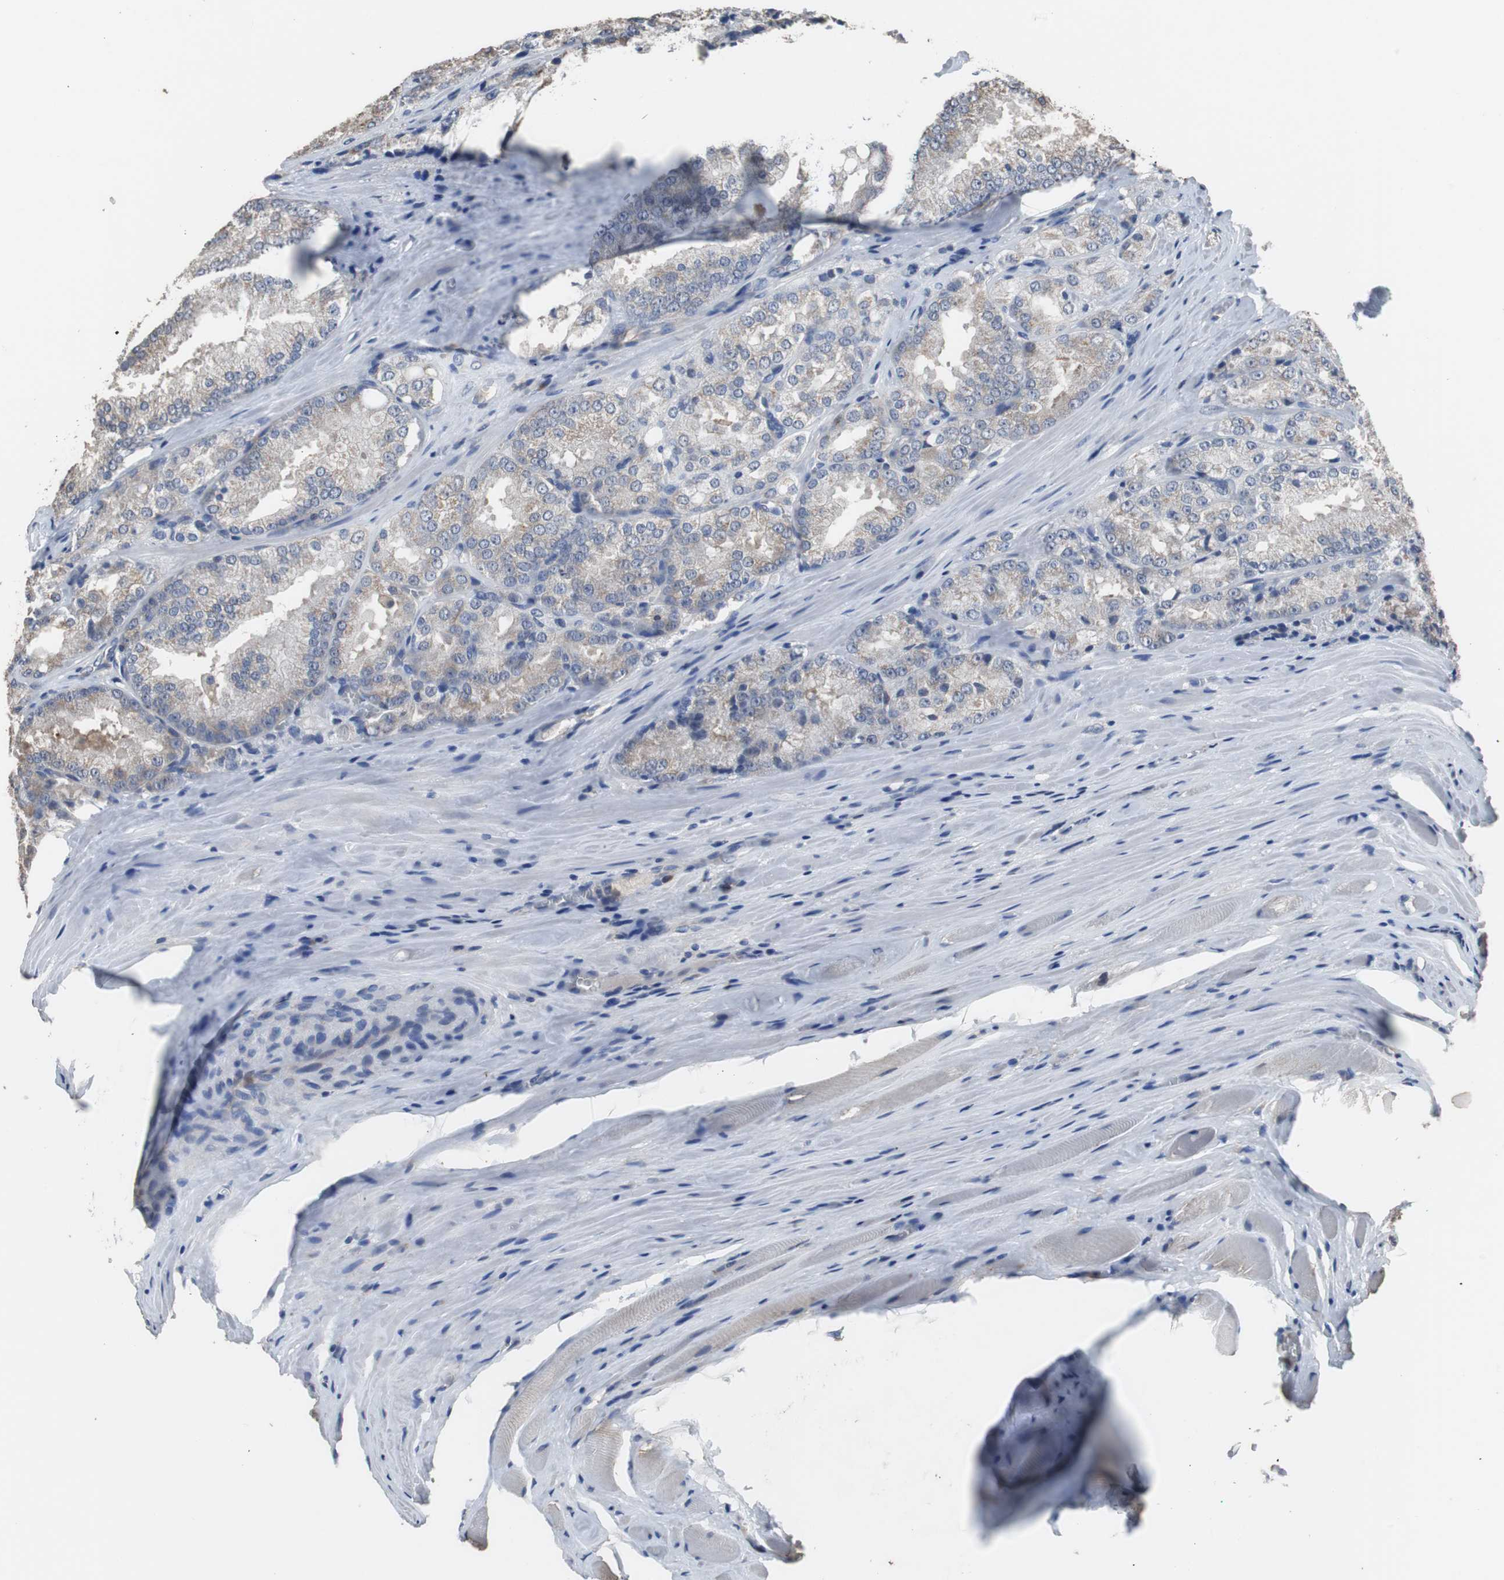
{"staining": {"intensity": "negative", "quantity": "none", "location": "none"}, "tissue": "prostate cancer", "cell_type": "Tumor cells", "image_type": "cancer", "snomed": [{"axis": "morphology", "description": "Adenocarcinoma, Low grade"}, {"axis": "topography", "description": "Prostate"}], "caption": "Prostate cancer stained for a protein using IHC displays no expression tumor cells.", "gene": "SCIMP", "patient": {"sex": "male", "age": 64}}